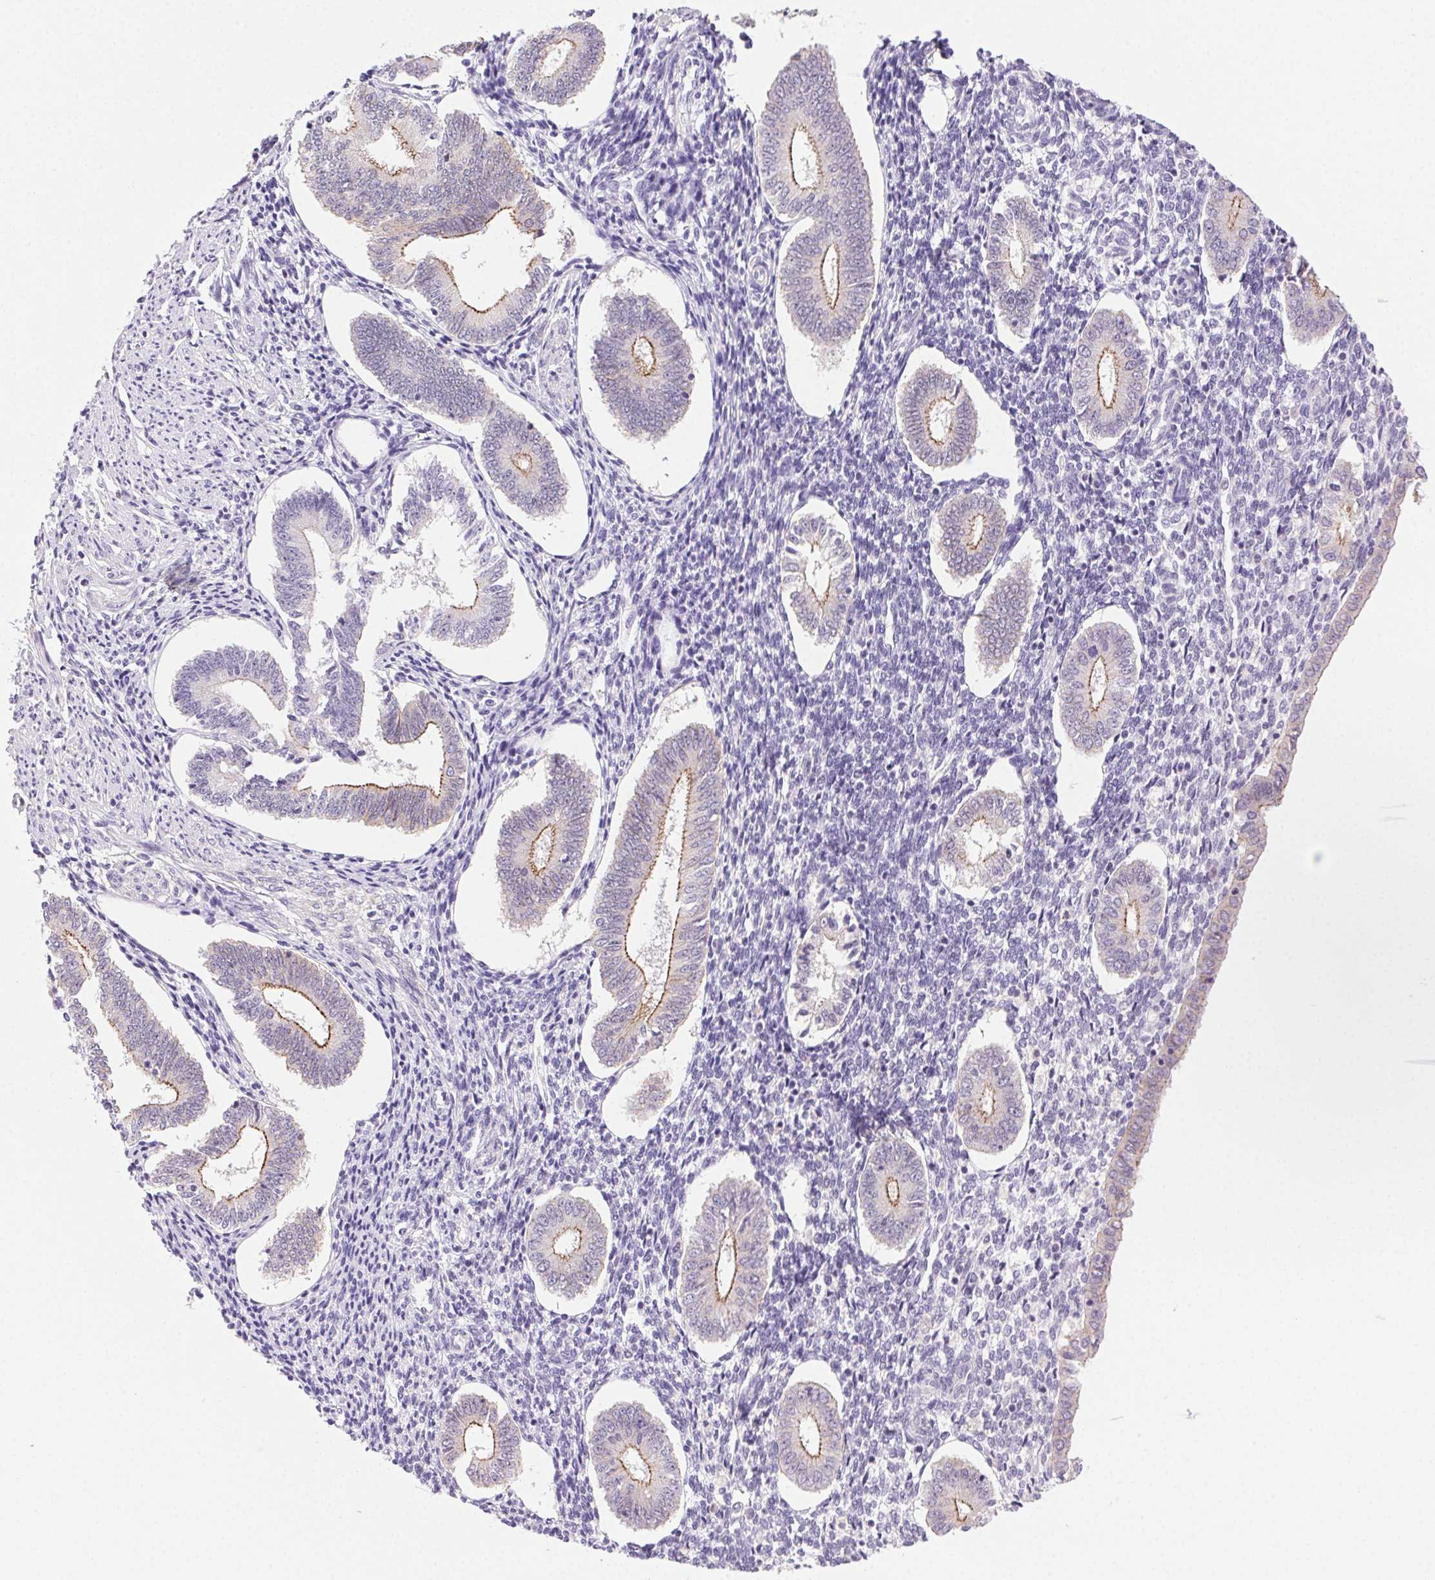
{"staining": {"intensity": "negative", "quantity": "none", "location": "none"}, "tissue": "endometrium", "cell_type": "Cells in endometrial stroma", "image_type": "normal", "snomed": [{"axis": "morphology", "description": "Normal tissue, NOS"}, {"axis": "topography", "description": "Endometrium"}], "caption": "High magnification brightfield microscopy of benign endometrium stained with DAB (3,3'-diaminobenzidine) (brown) and counterstained with hematoxylin (blue): cells in endometrial stroma show no significant staining. The staining was performed using DAB (3,3'-diaminobenzidine) to visualize the protein expression in brown, while the nuclei were stained in blue with hematoxylin (Magnification: 20x).", "gene": "CLDN10", "patient": {"sex": "female", "age": 40}}